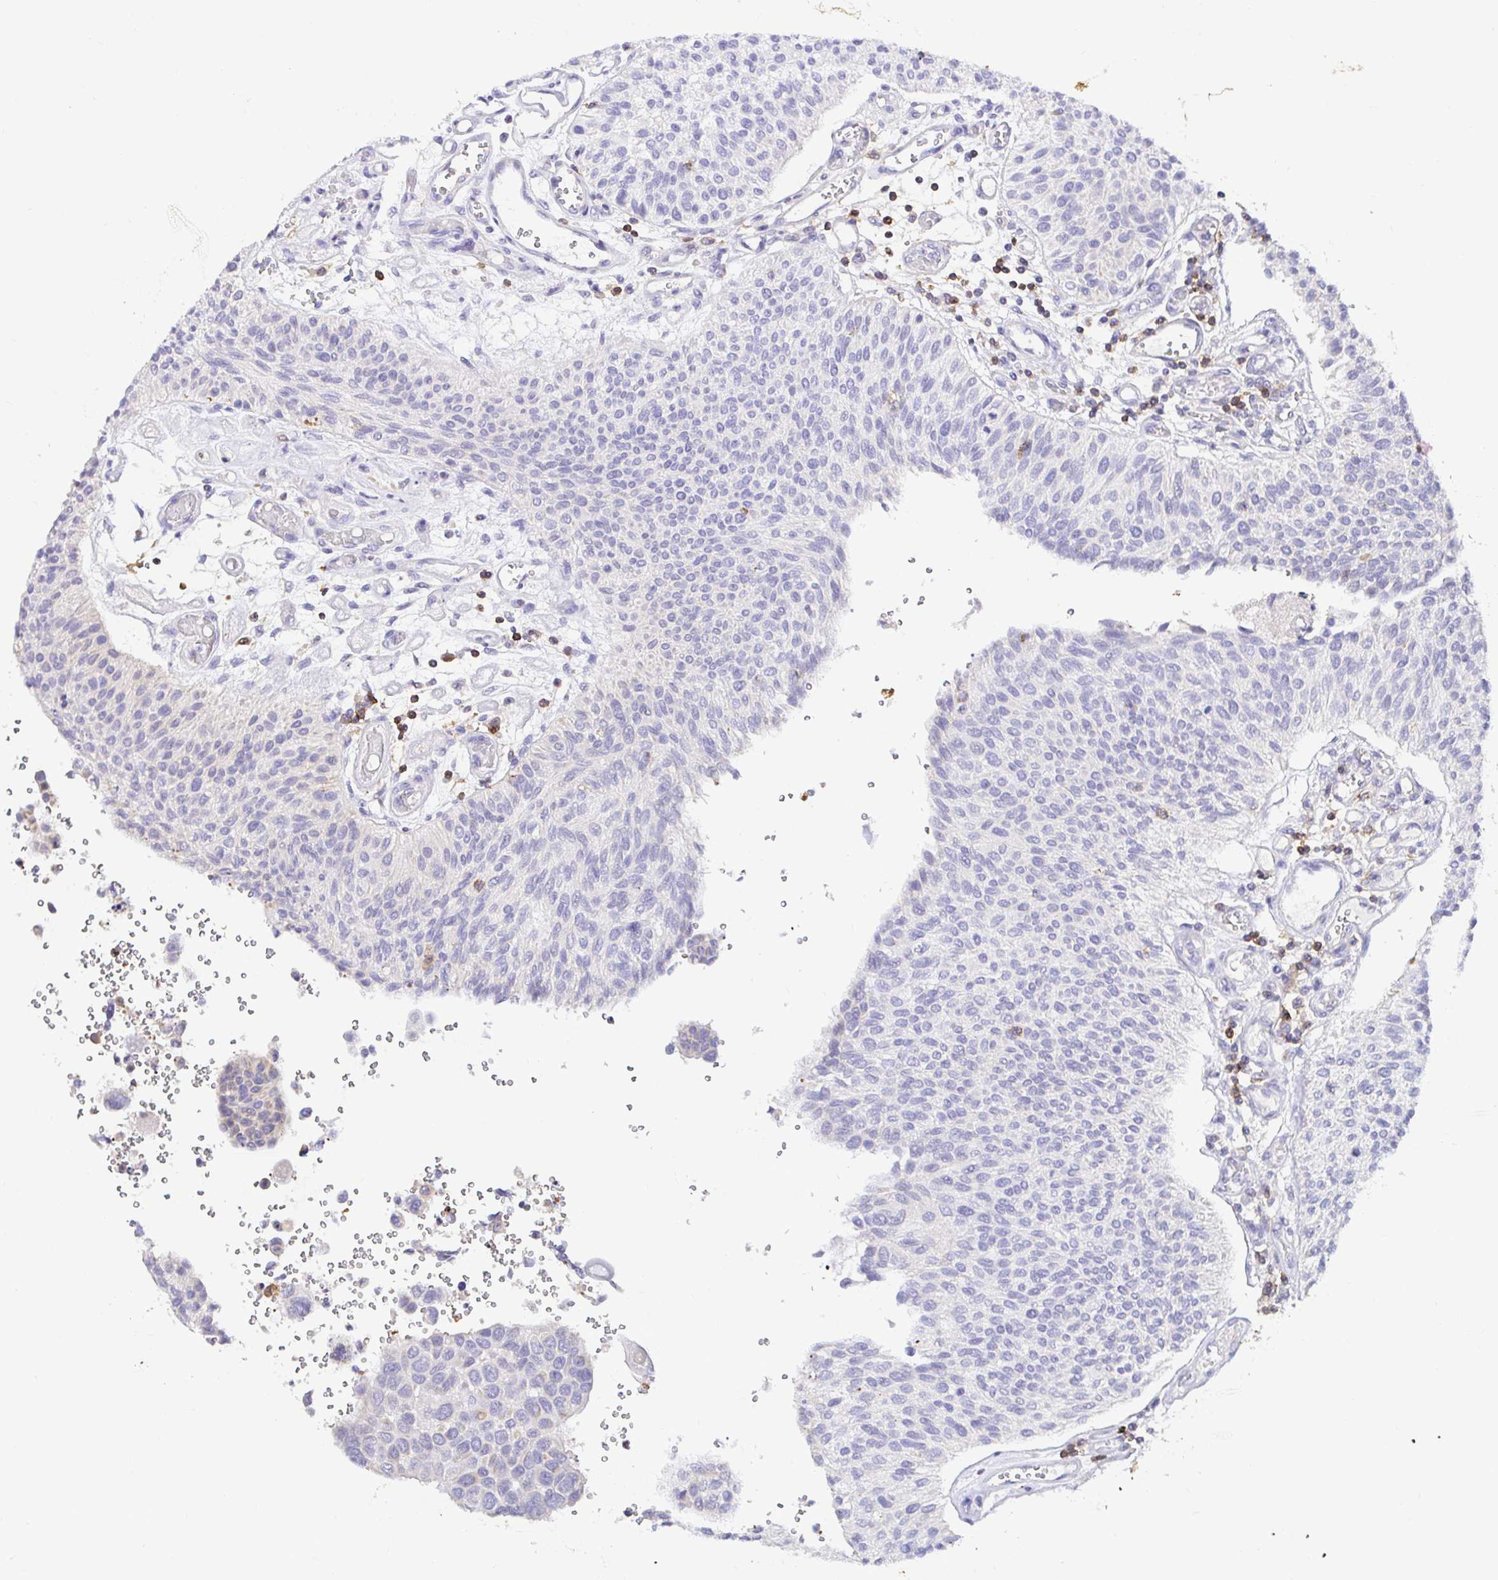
{"staining": {"intensity": "negative", "quantity": "none", "location": "none"}, "tissue": "urothelial cancer", "cell_type": "Tumor cells", "image_type": "cancer", "snomed": [{"axis": "morphology", "description": "Urothelial carcinoma, NOS"}, {"axis": "topography", "description": "Urinary bladder"}], "caption": "Tumor cells are negative for brown protein staining in urothelial cancer.", "gene": "SKAP1", "patient": {"sex": "male", "age": 55}}